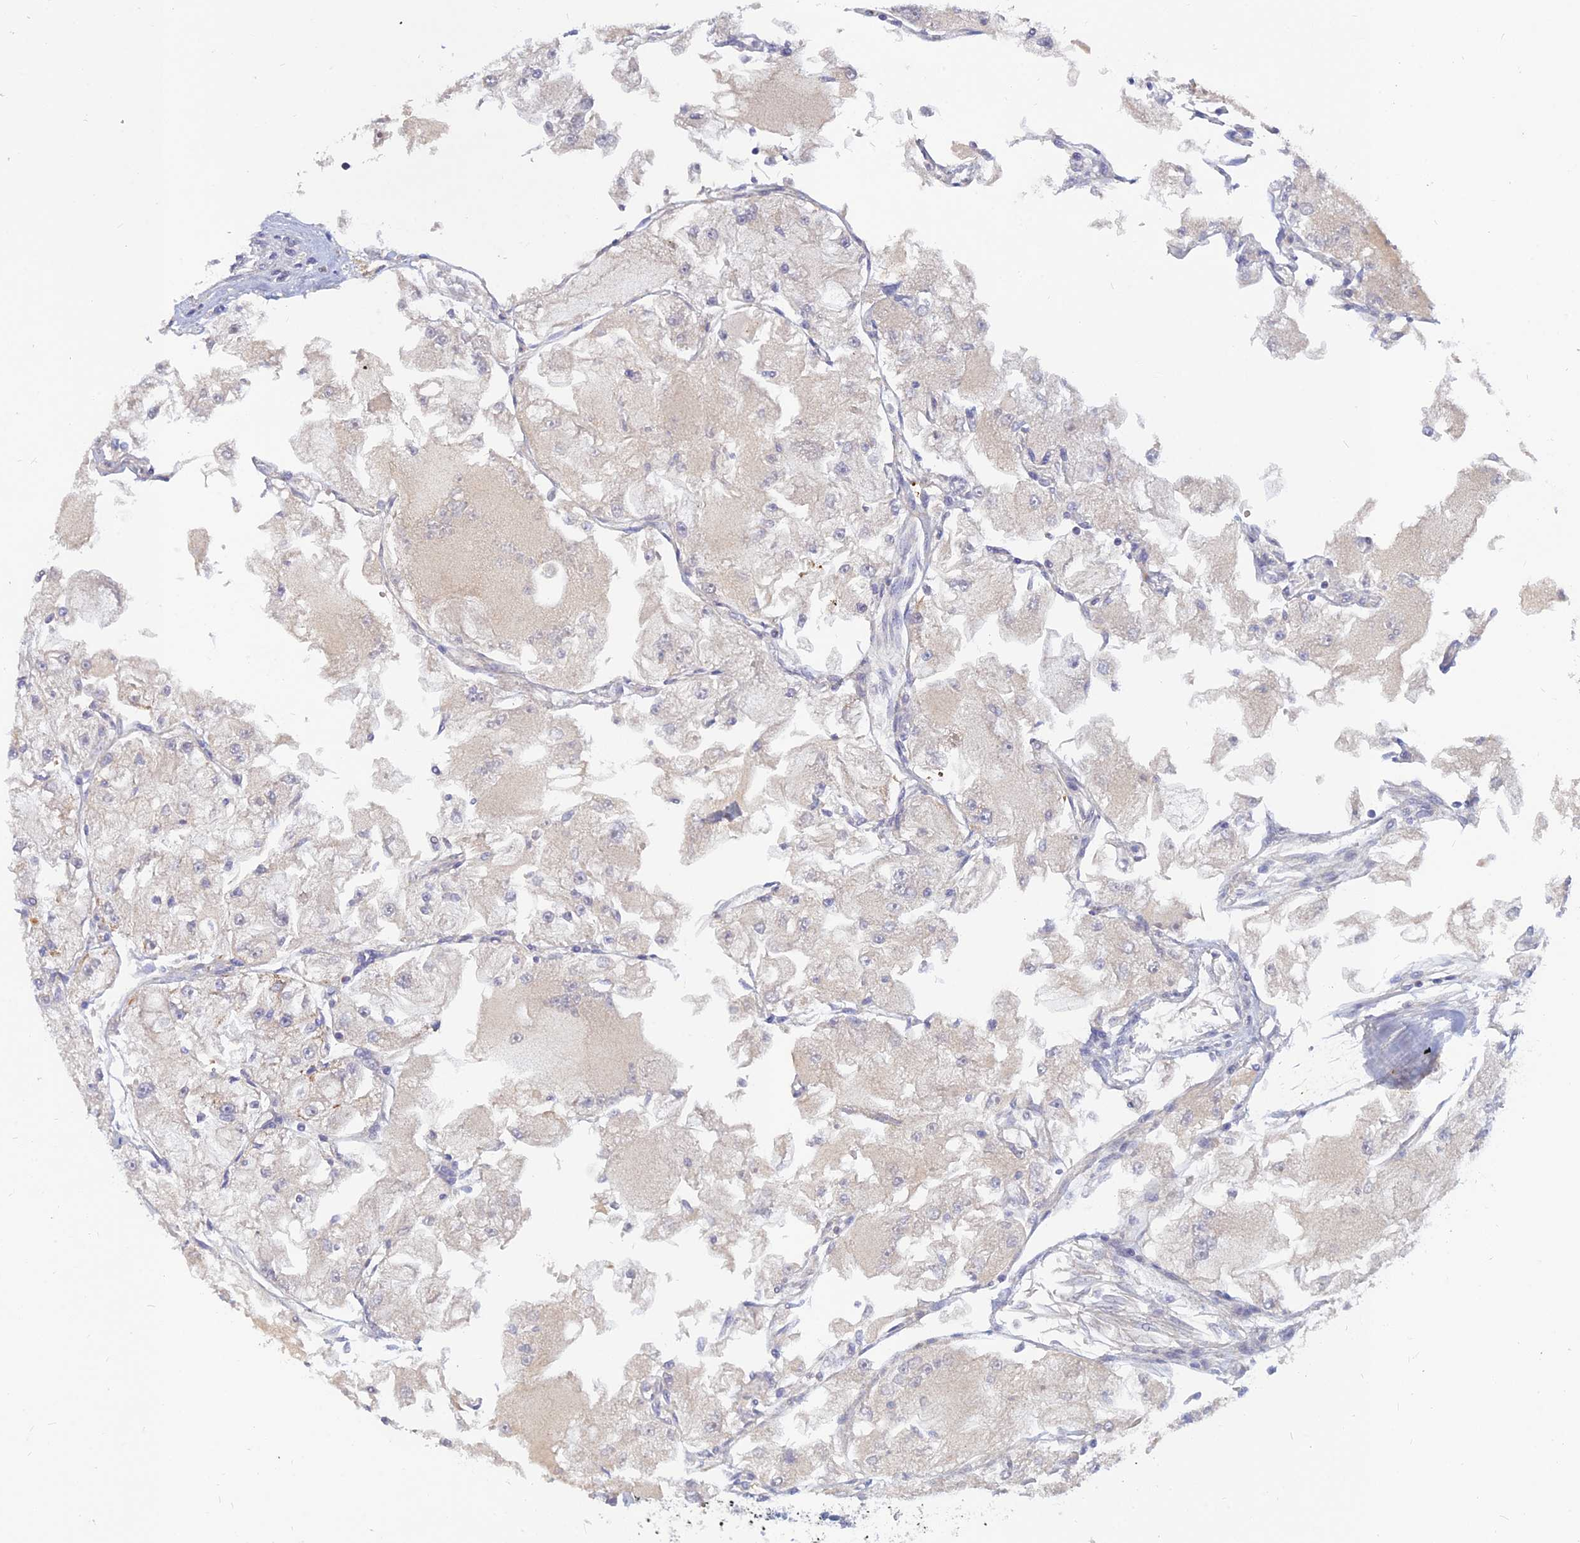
{"staining": {"intensity": "negative", "quantity": "none", "location": "none"}, "tissue": "renal cancer", "cell_type": "Tumor cells", "image_type": "cancer", "snomed": [{"axis": "morphology", "description": "Adenocarcinoma, NOS"}, {"axis": "topography", "description": "Kidney"}], "caption": "The histopathology image exhibits no staining of tumor cells in renal cancer.", "gene": "CACNA1B", "patient": {"sex": "female", "age": 72}}